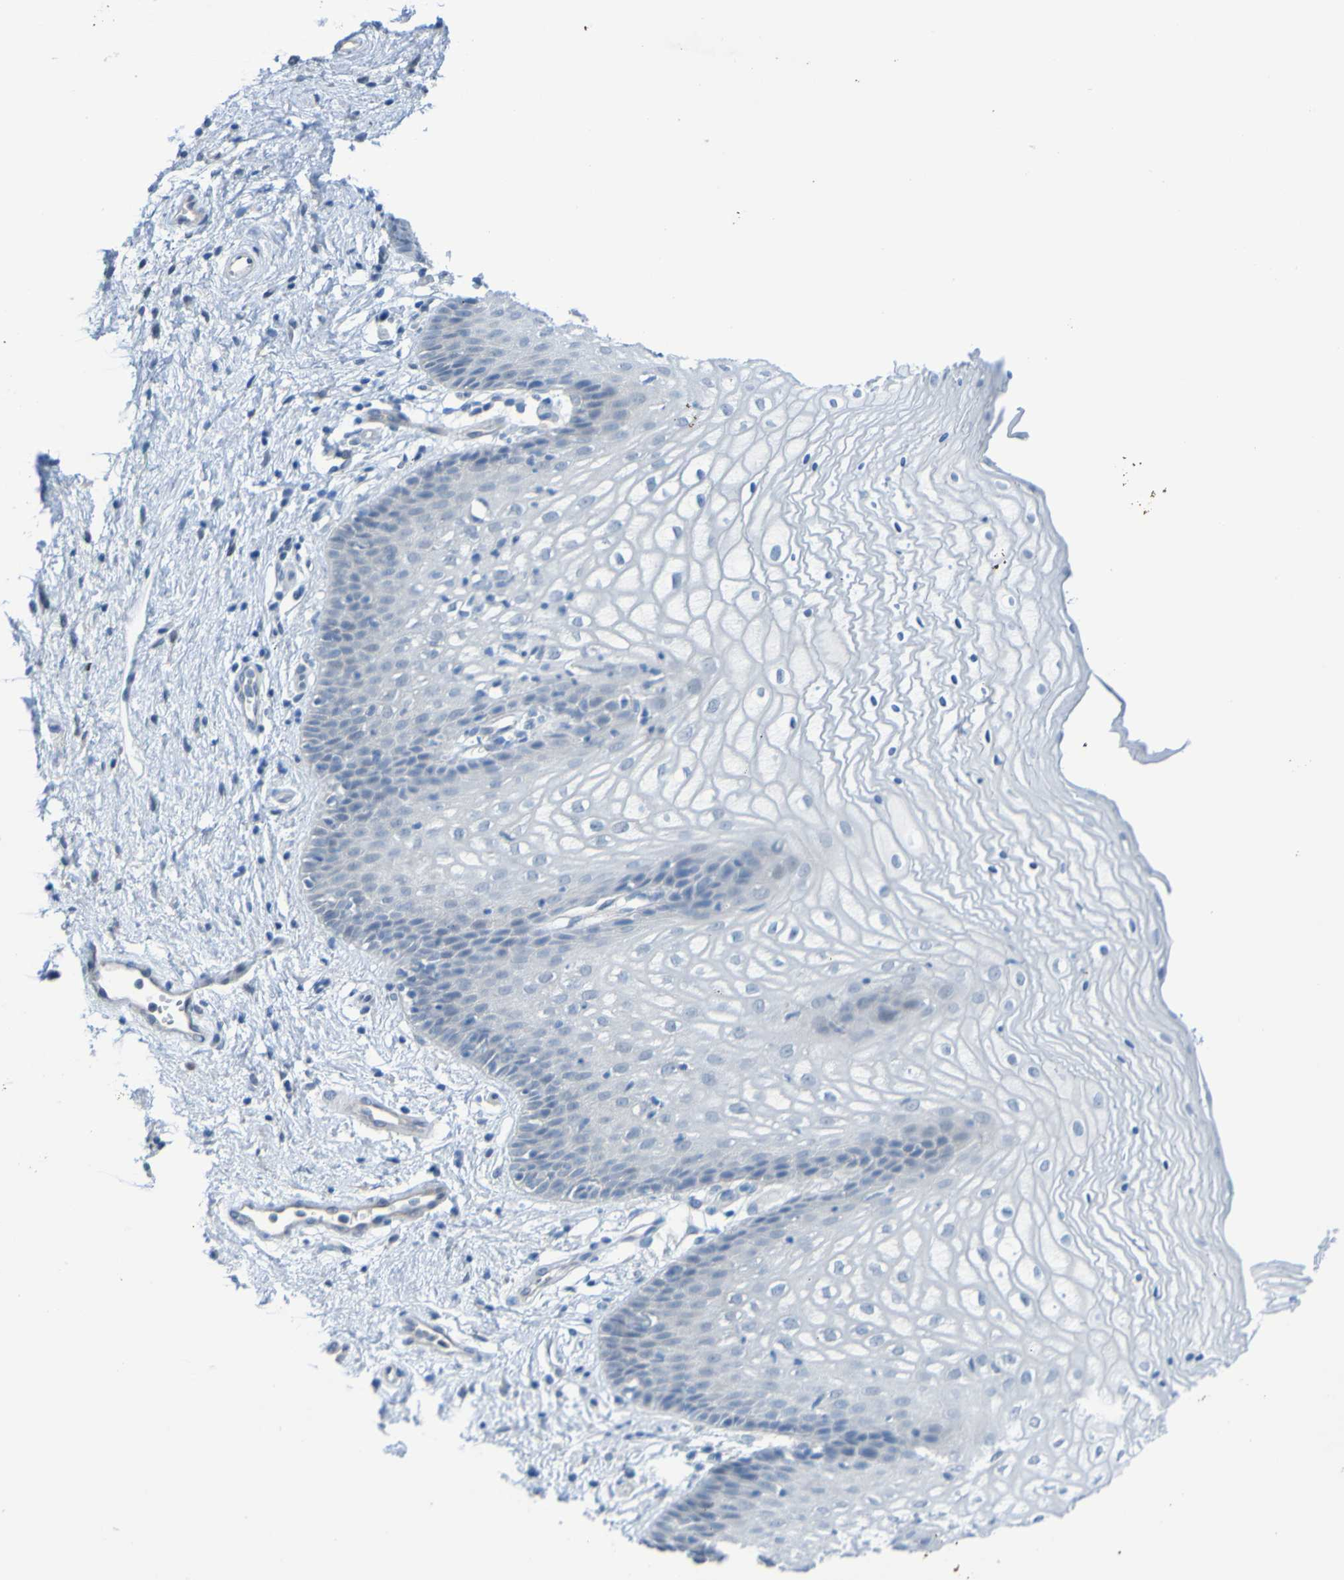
{"staining": {"intensity": "negative", "quantity": "none", "location": "none"}, "tissue": "vagina", "cell_type": "Squamous epithelial cells", "image_type": "normal", "snomed": [{"axis": "morphology", "description": "Normal tissue, NOS"}, {"axis": "topography", "description": "Vagina"}], "caption": "This micrograph is of unremarkable vagina stained with immunohistochemistry (IHC) to label a protein in brown with the nuclei are counter-stained blue. There is no staining in squamous epithelial cells. (DAB (3,3'-diaminobenzidine) IHC, high magnification).", "gene": "ACMSD", "patient": {"sex": "female", "age": 34}}